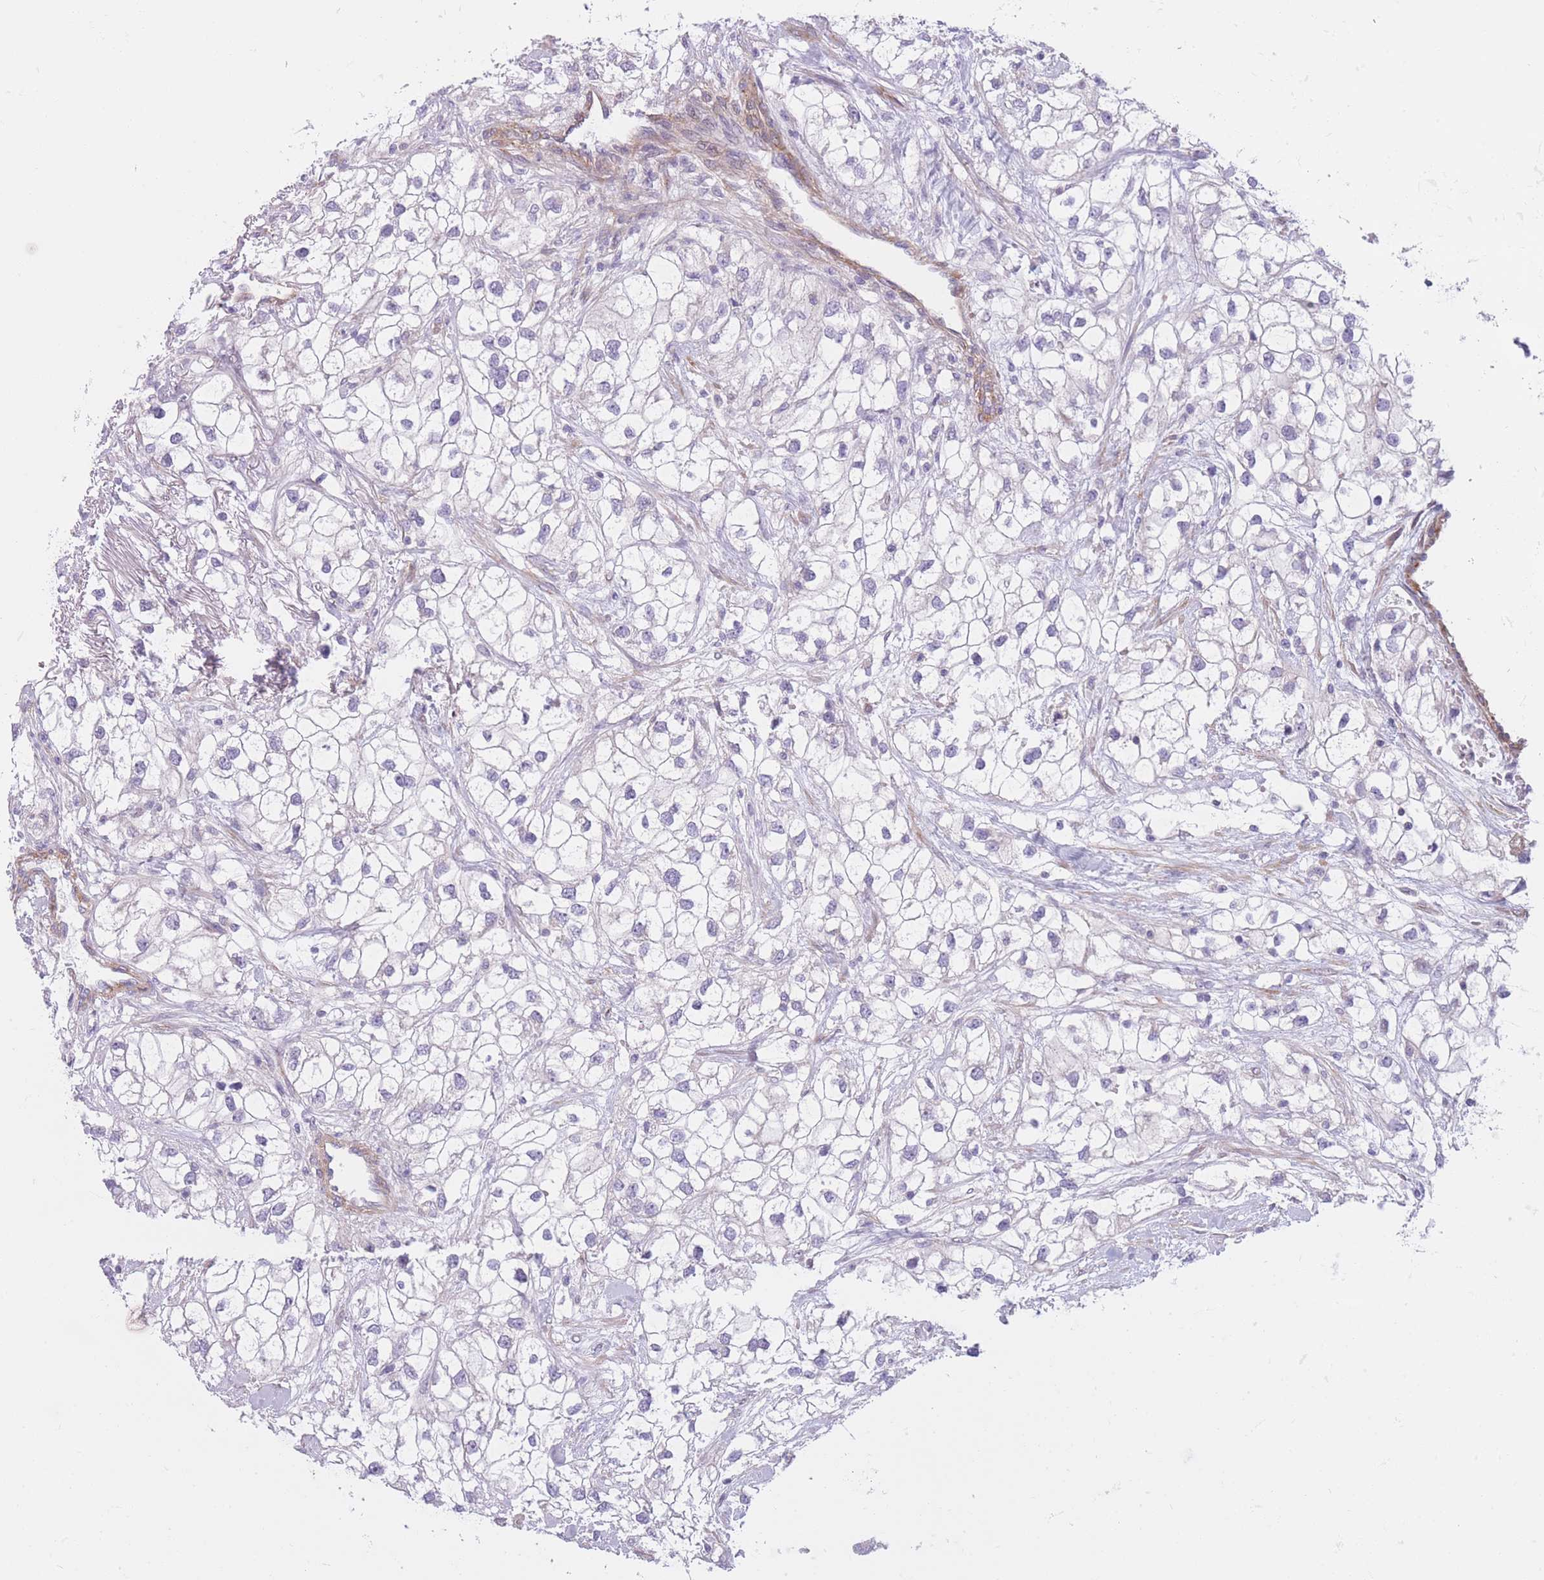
{"staining": {"intensity": "negative", "quantity": "none", "location": "none"}, "tissue": "renal cancer", "cell_type": "Tumor cells", "image_type": "cancer", "snomed": [{"axis": "morphology", "description": "Adenocarcinoma, NOS"}, {"axis": "topography", "description": "Kidney"}], "caption": "Tumor cells show no significant staining in renal adenocarcinoma. The staining was performed using DAB to visualize the protein expression in brown, while the nuclei were stained in blue with hematoxylin (Magnification: 20x).", "gene": "SERPINB3", "patient": {"sex": "male", "age": 59}}